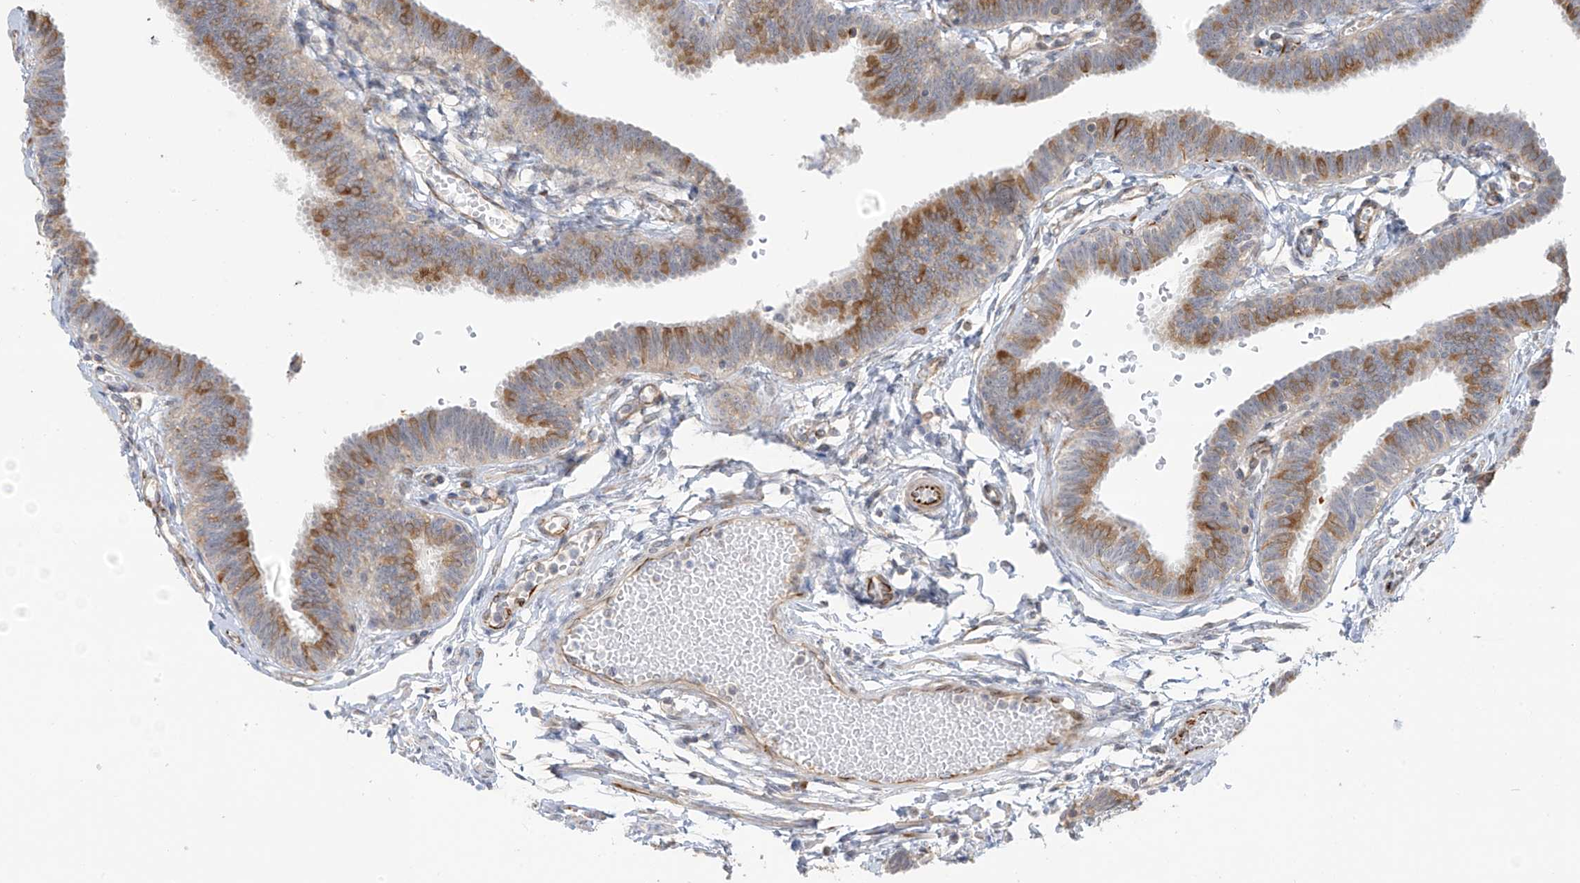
{"staining": {"intensity": "moderate", "quantity": "25%-75%", "location": "cytoplasmic/membranous"}, "tissue": "fallopian tube", "cell_type": "Glandular cells", "image_type": "normal", "snomed": [{"axis": "morphology", "description": "Normal tissue, NOS"}, {"axis": "topography", "description": "Fallopian tube"}, {"axis": "topography", "description": "Ovary"}], "caption": "Protein staining of normal fallopian tube exhibits moderate cytoplasmic/membranous positivity in approximately 25%-75% of glandular cells. The staining was performed using DAB (3,3'-diaminobenzidine), with brown indicating positive protein expression. Nuclei are stained blue with hematoxylin.", "gene": "HS6ST2", "patient": {"sex": "female", "age": 23}}